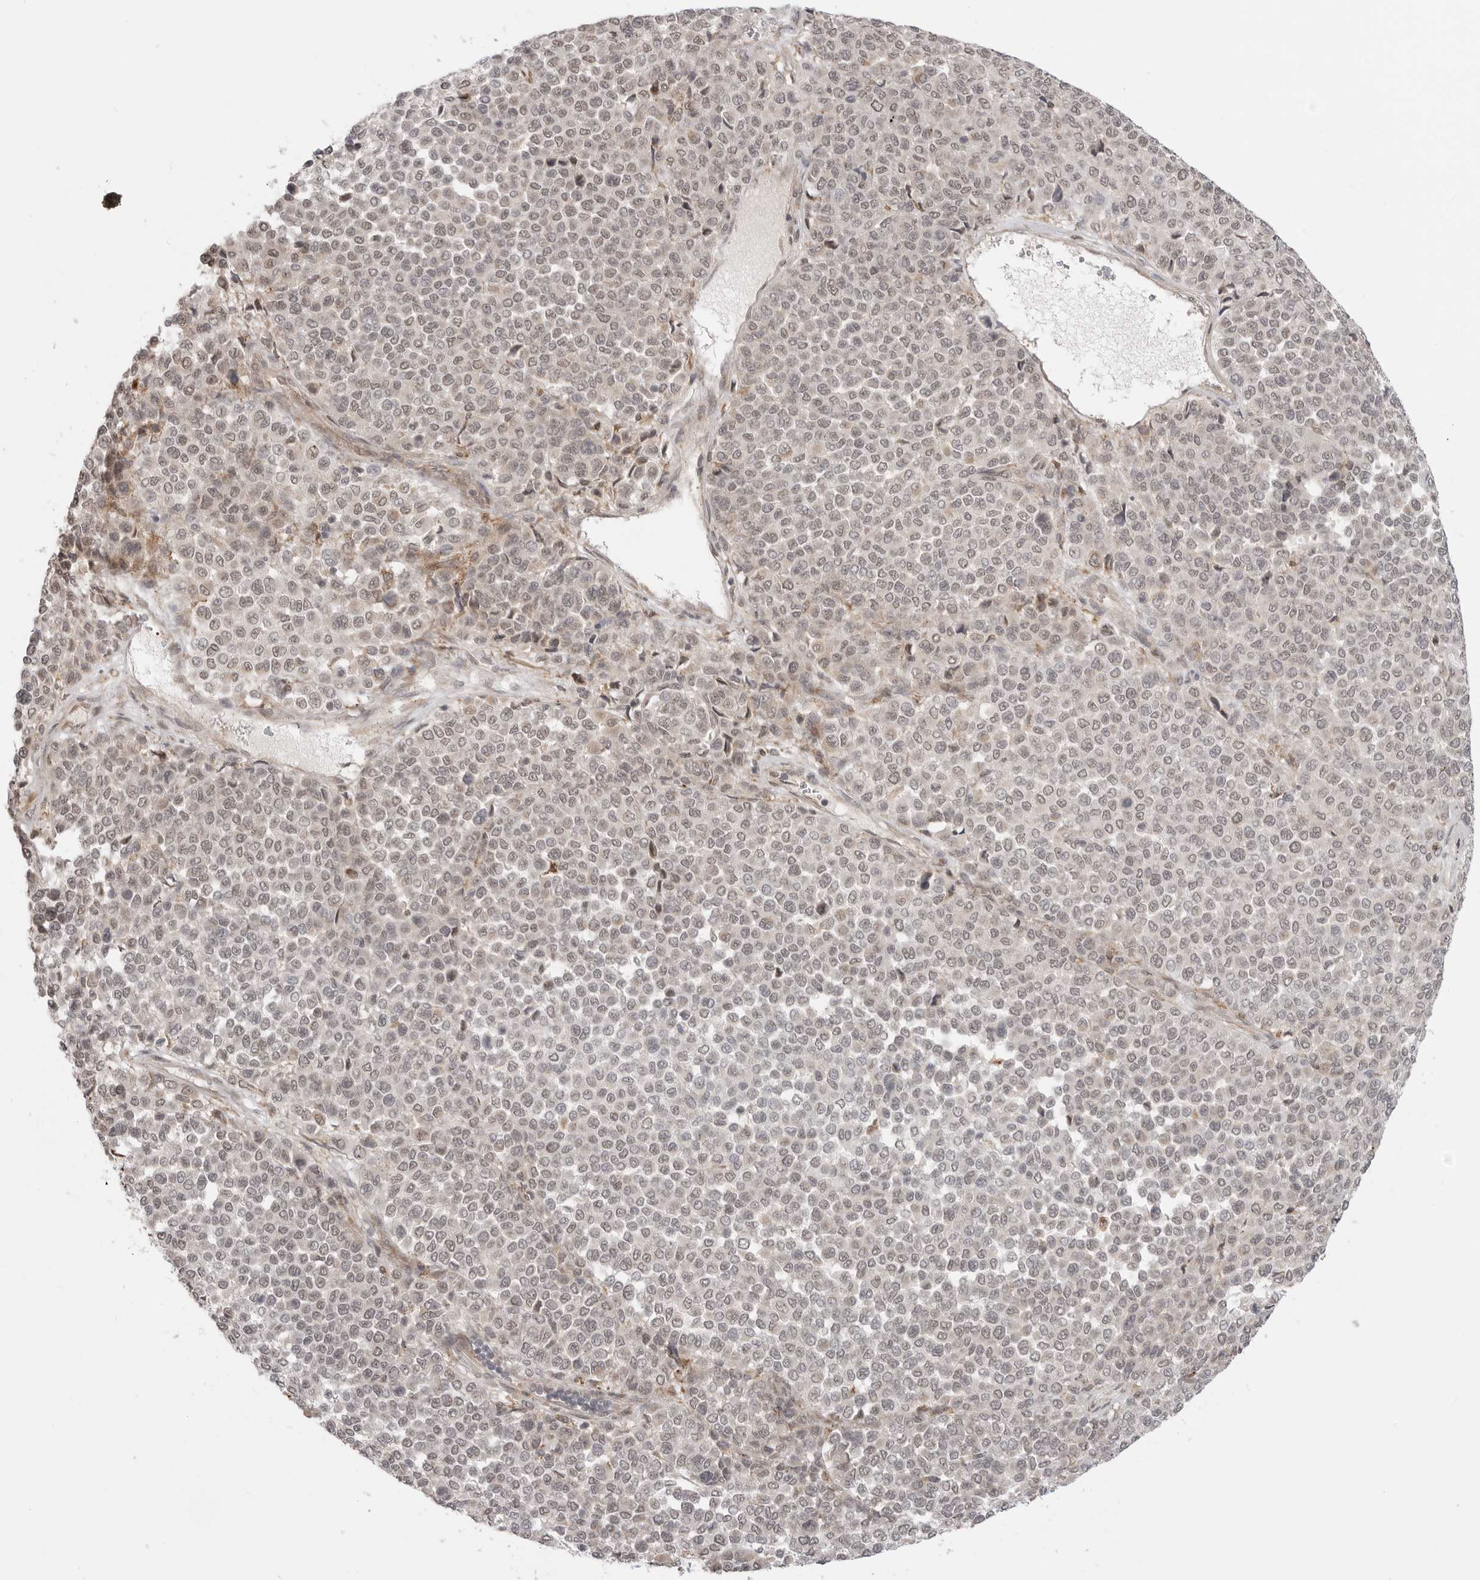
{"staining": {"intensity": "weak", "quantity": ">75%", "location": "nuclear"}, "tissue": "melanoma", "cell_type": "Tumor cells", "image_type": "cancer", "snomed": [{"axis": "morphology", "description": "Malignant melanoma, Metastatic site"}, {"axis": "topography", "description": "Pancreas"}], "caption": "This histopathology image demonstrates immunohistochemistry staining of malignant melanoma (metastatic site), with low weak nuclear staining in about >75% of tumor cells.", "gene": "KALRN", "patient": {"sex": "female", "age": 30}}